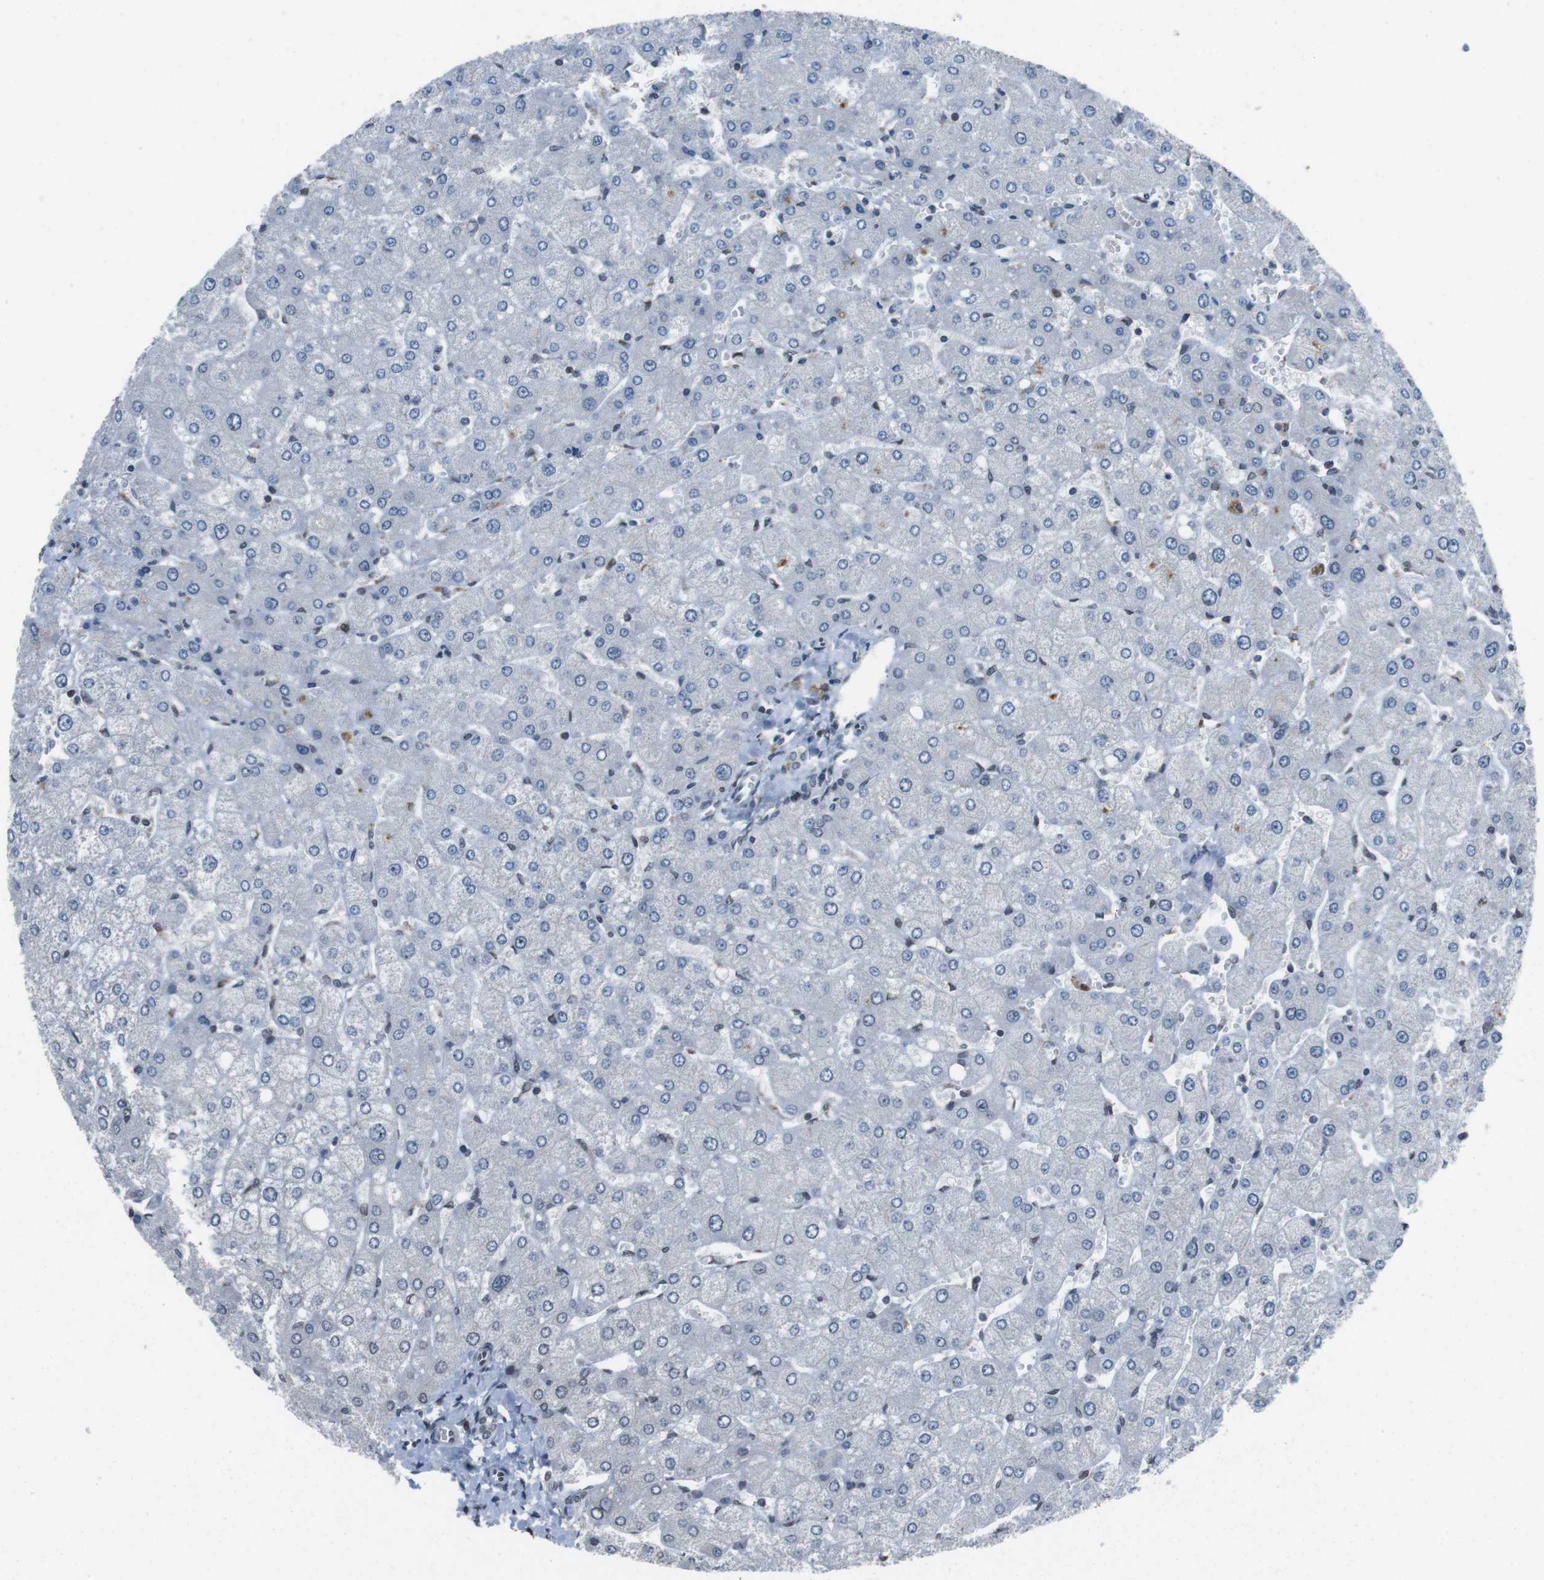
{"staining": {"intensity": "negative", "quantity": "none", "location": "none"}, "tissue": "liver", "cell_type": "Cholangiocytes", "image_type": "normal", "snomed": [{"axis": "morphology", "description": "Normal tissue, NOS"}, {"axis": "topography", "description": "Liver"}], "caption": "This photomicrograph is of normal liver stained with immunohistochemistry to label a protein in brown with the nuclei are counter-stained blue. There is no staining in cholangiocytes.", "gene": "MAD1L1", "patient": {"sex": "male", "age": 55}}